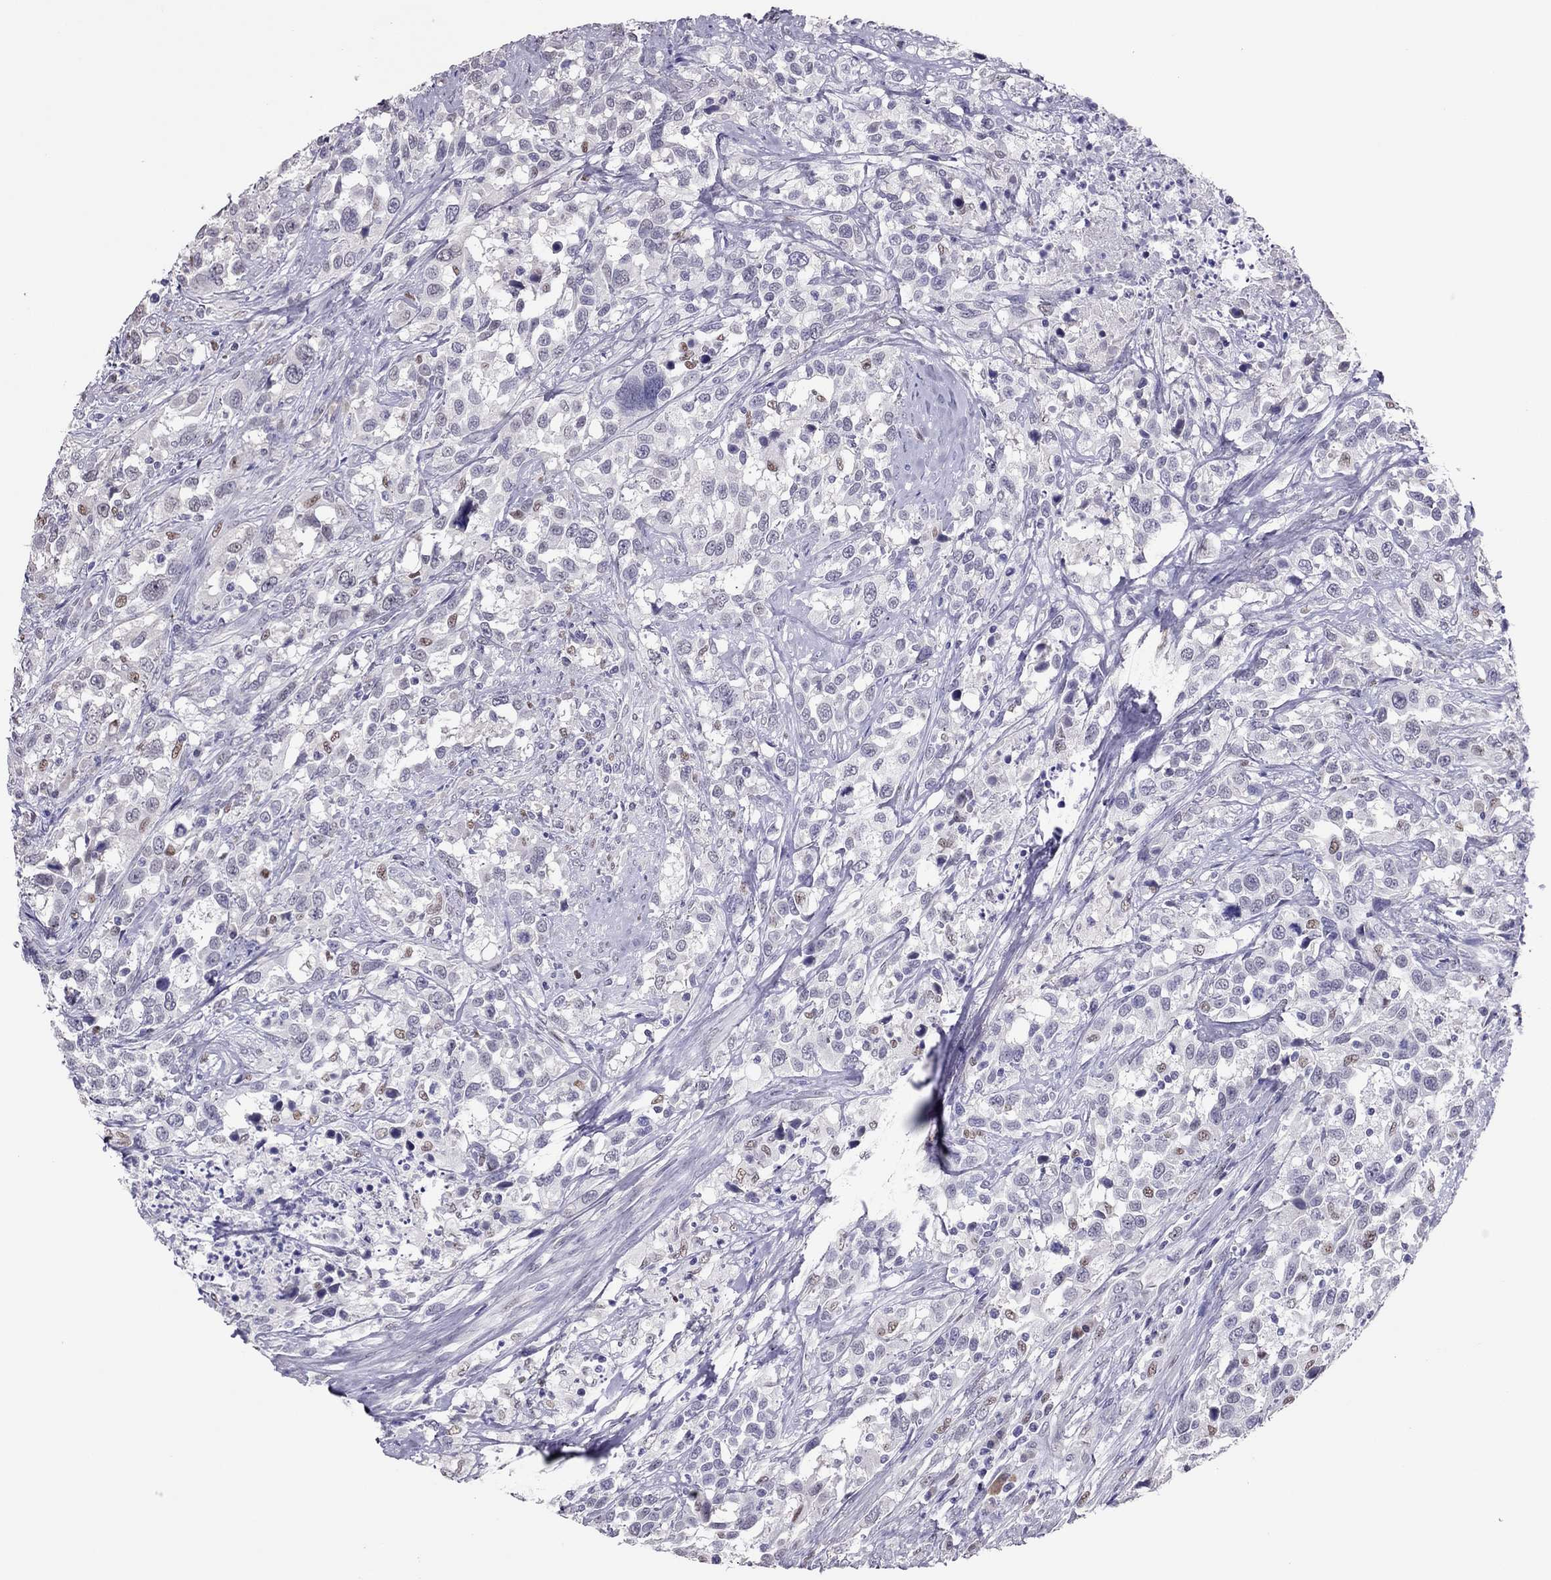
{"staining": {"intensity": "negative", "quantity": "none", "location": "none"}, "tissue": "urothelial cancer", "cell_type": "Tumor cells", "image_type": "cancer", "snomed": [{"axis": "morphology", "description": "Urothelial carcinoma, NOS"}, {"axis": "morphology", "description": "Urothelial carcinoma, High grade"}, {"axis": "topography", "description": "Urinary bladder"}], "caption": "The image exhibits no significant staining in tumor cells of urothelial cancer. (Brightfield microscopy of DAB (3,3'-diaminobenzidine) immunohistochemistry (IHC) at high magnification).", "gene": "SPINT3", "patient": {"sex": "female", "age": 64}}